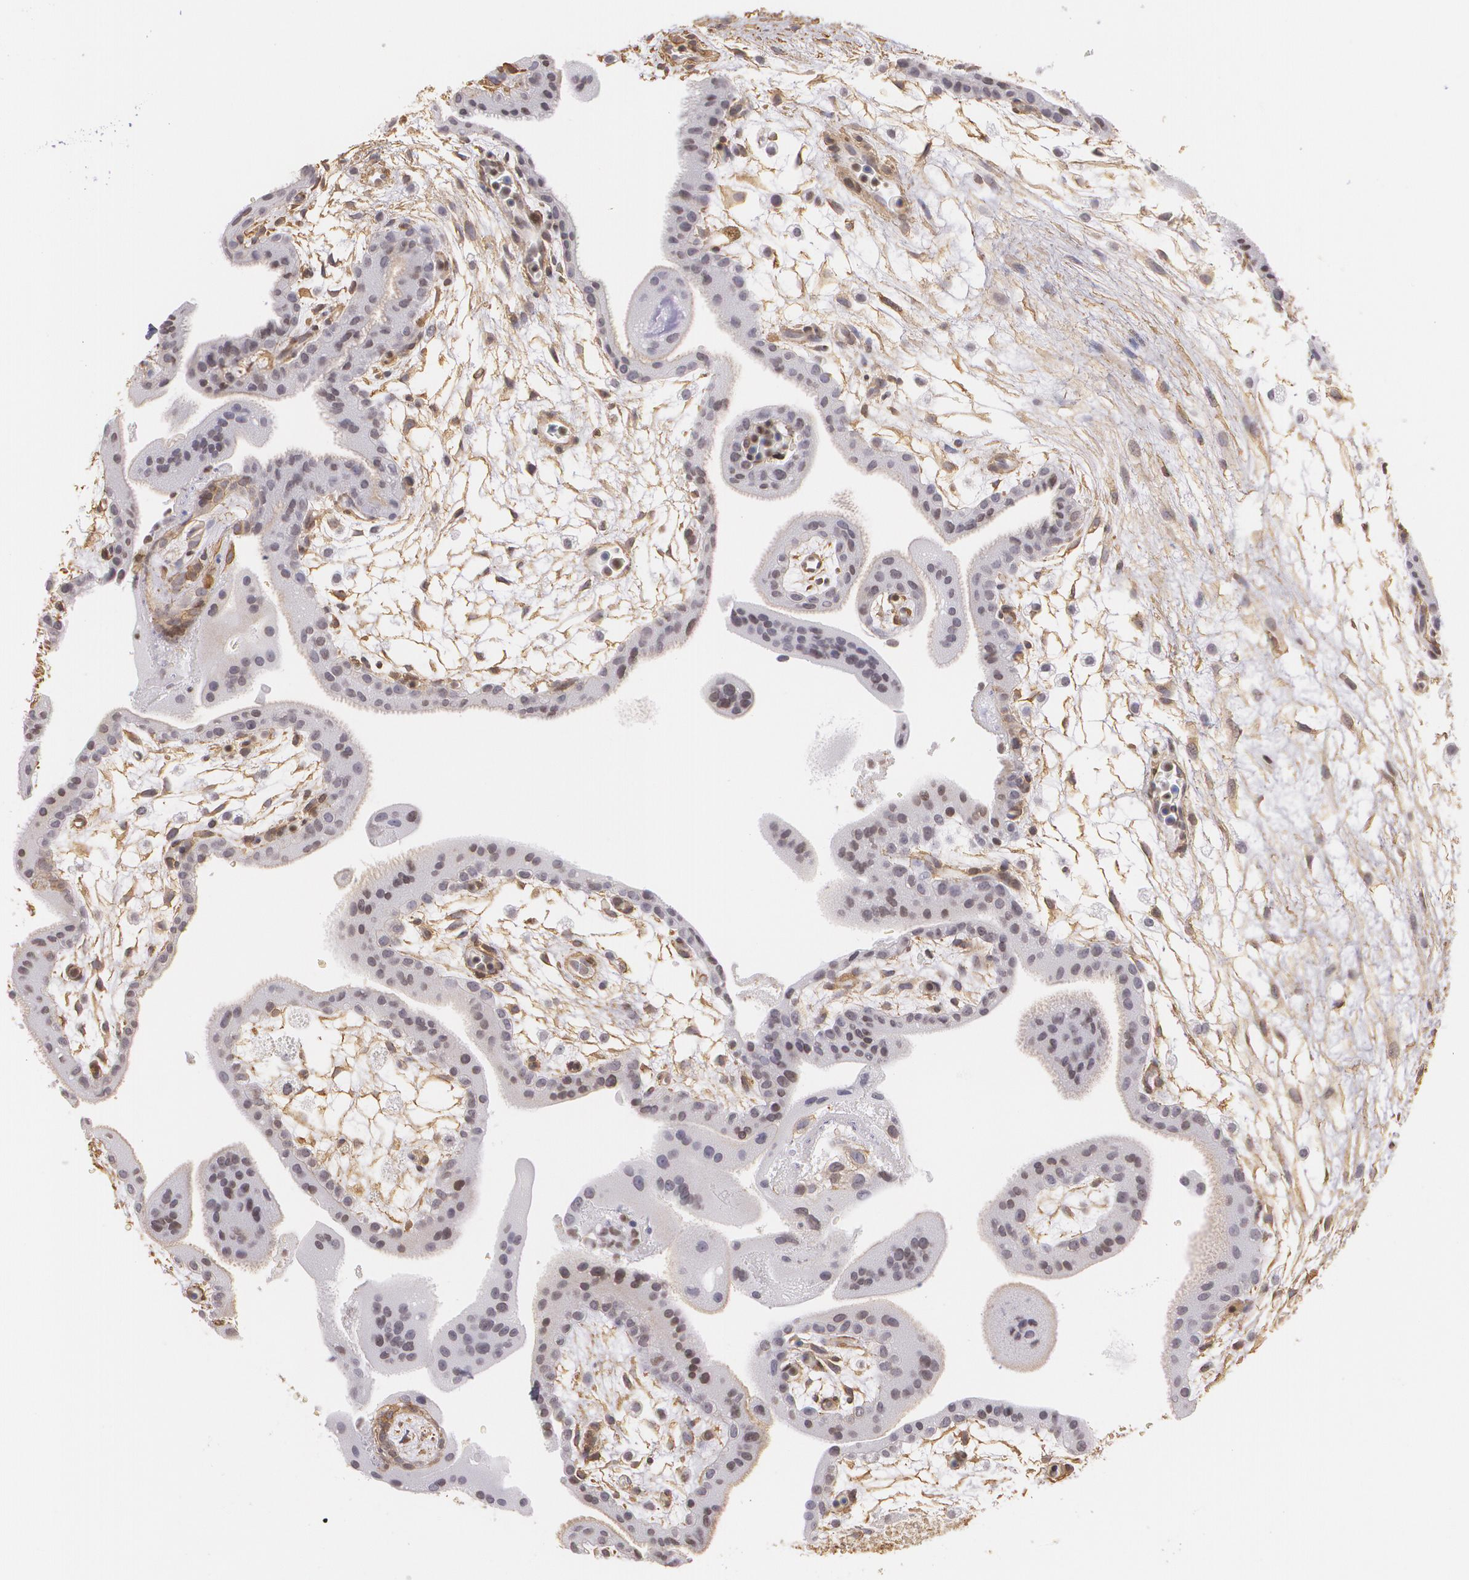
{"staining": {"intensity": "moderate", "quantity": ">75%", "location": "cytoplasmic/membranous"}, "tissue": "placenta", "cell_type": "Decidual cells", "image_type": "normal", "snomed": [{"axis": "morphology", "description": "Normal tissue, NOS"}, {"axis": "topography", "description": "Placenta"}], "caption": "IHC staining of unremarkable placenta, which shows medium levels of moderate cytoplasmic/membranous expression in approximately >75% of decidual cells indicating moderate cytoplasmic/membranous protein staining. The staining was performed using DAB (3,3'-diaminobenzidine) (brown) for protein detection and nuclei were counterstained in hematoxylin (blue).", "gene": "VAMP1", "patient": {"sex": "female", "age": 35}}